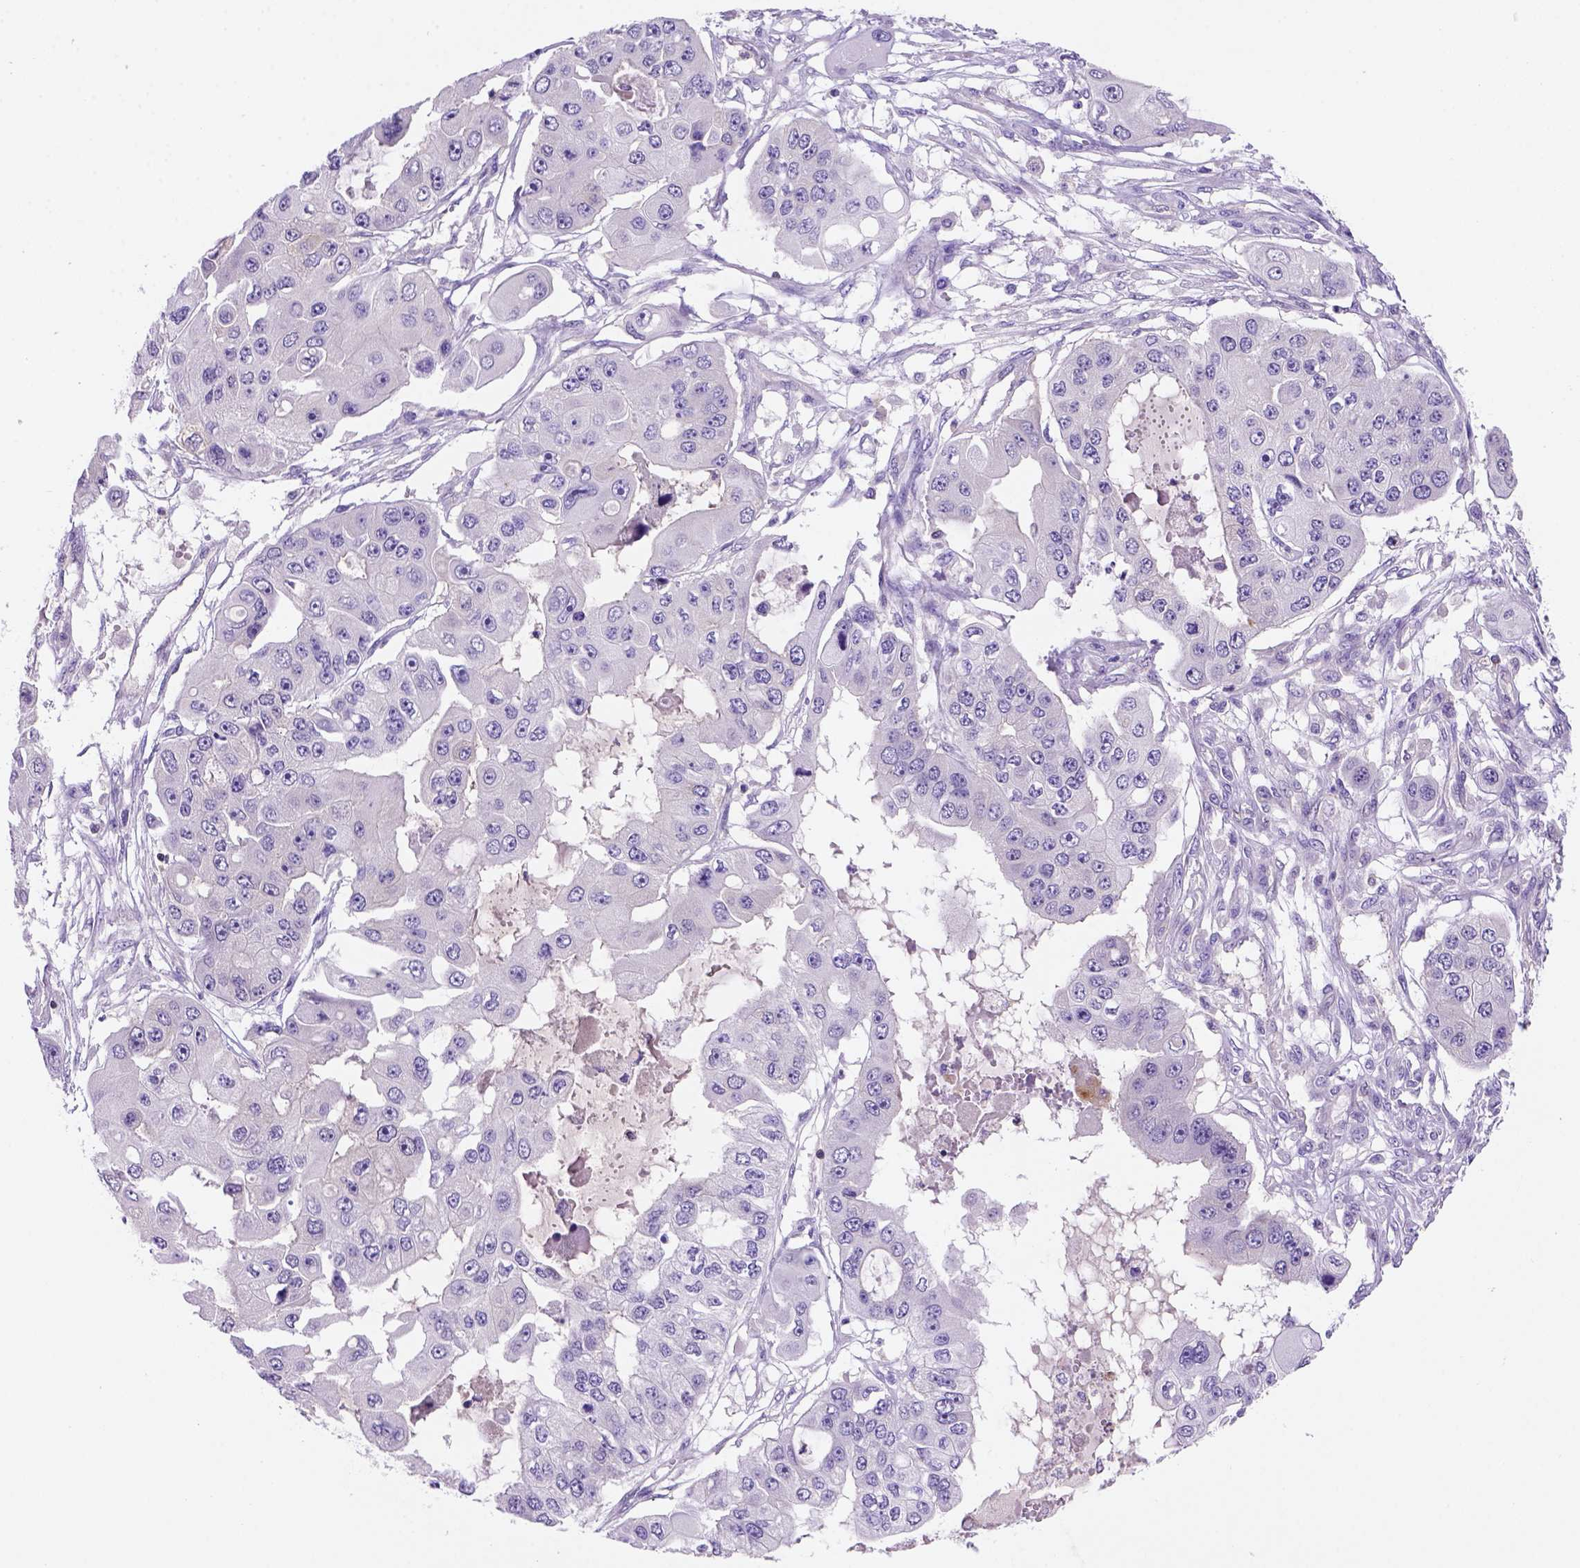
{"staining": {"intensity": "negative", "quantity": "none", "location": "none"}, "tissue": "ovarian cancer", "cell_type": "Tumor cells", "image_type": "cancer", "snomed": [{"axis": "morphology", "description": "Cystadenocarcinoma, serous, NOS"}, {"axis": "topography", "description": "Ovary"}], "caption": "The micrograph displays no significant positivity in tumor cells of ovarian cancer (serous cystadenocarcinoma).", "gene": "INPP5D", "patient": {"sex": "female", "age": 56}}